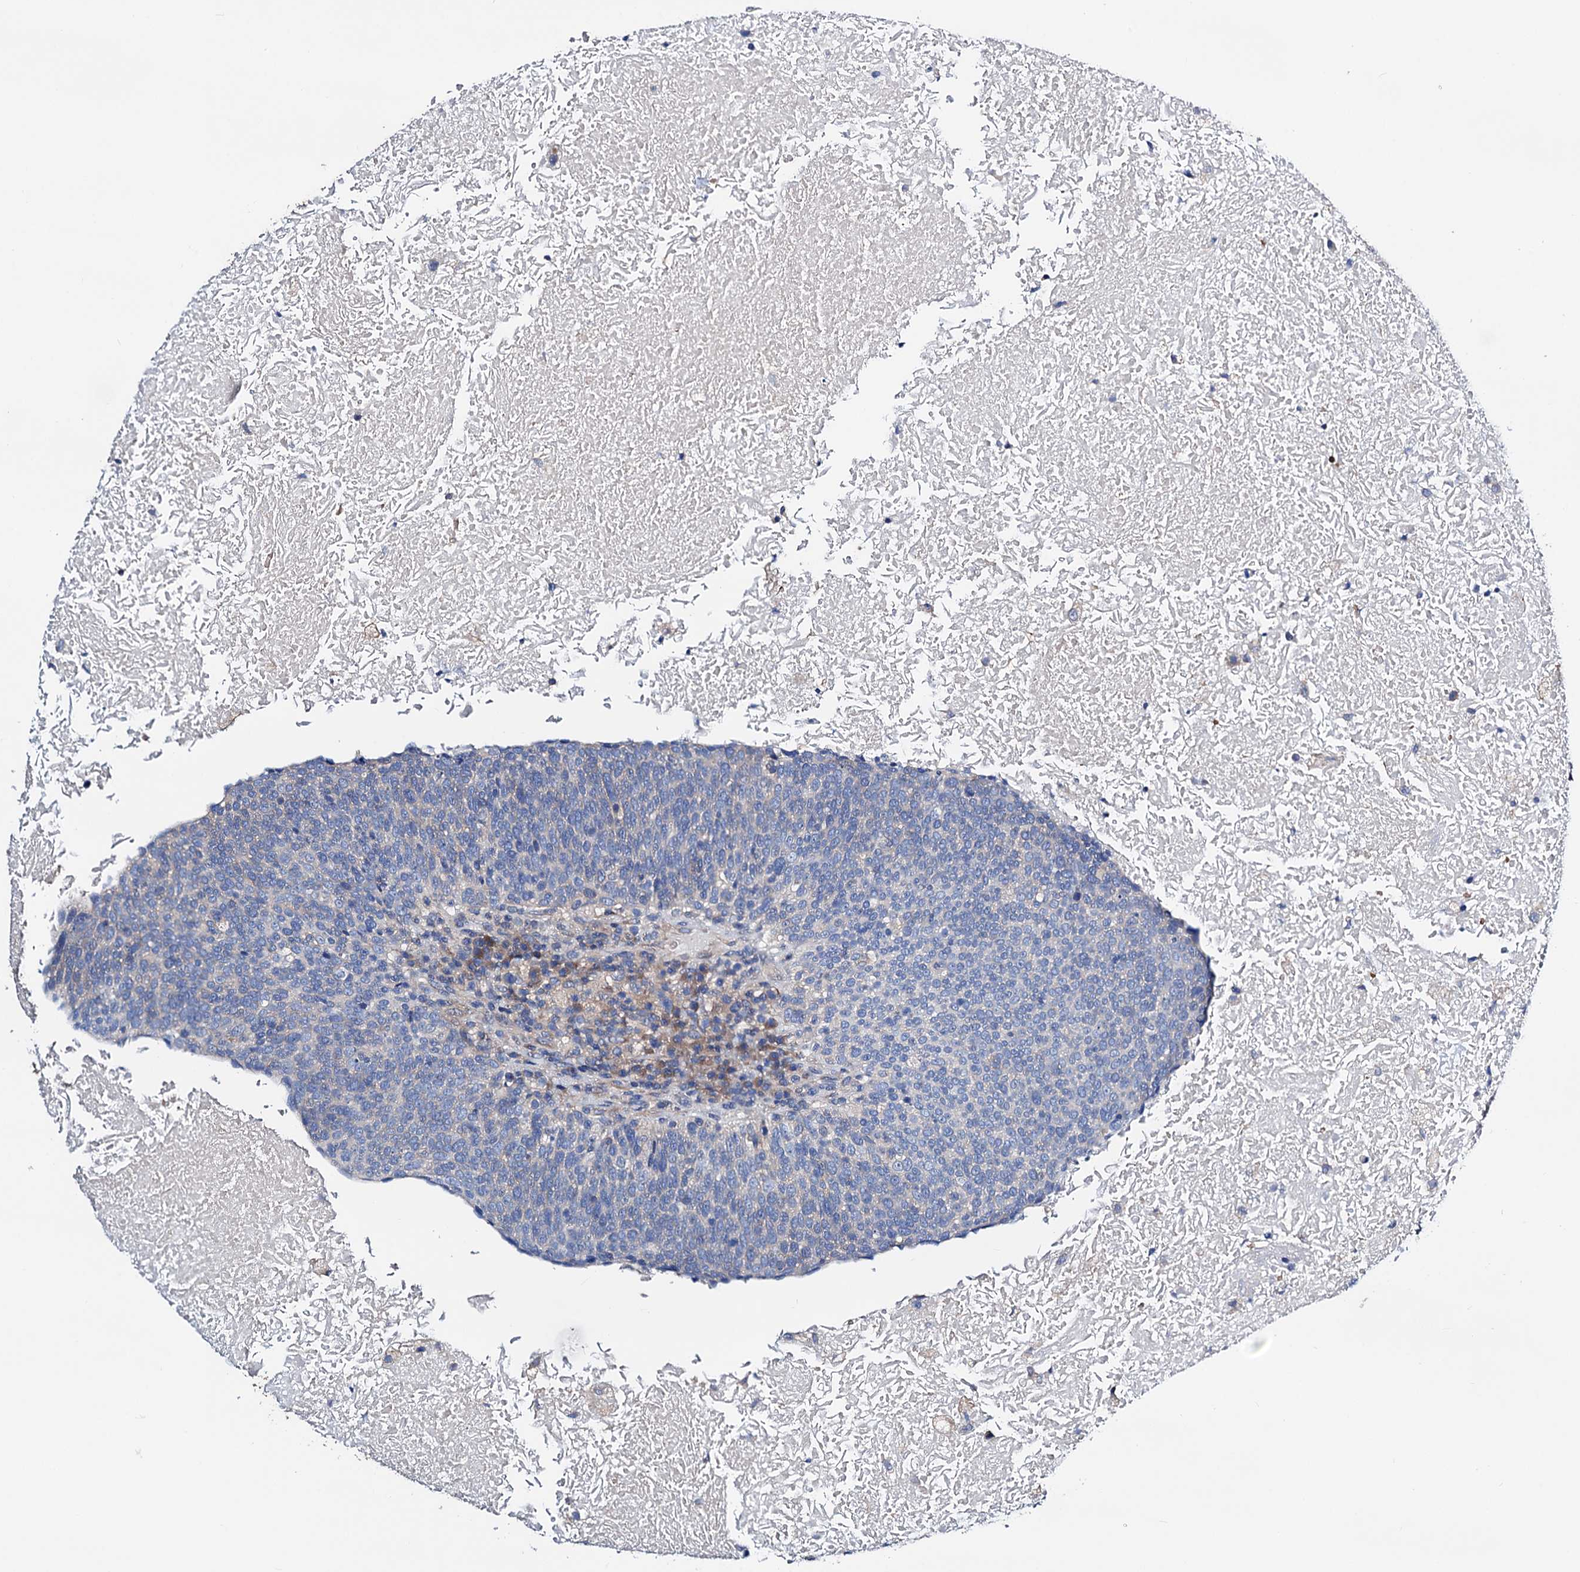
{"staining": {"intensity": "negative", "quantity": "none", "location": "none"}, "tissue": "head and neck cancer", "cell_type": "Tumor cells", "image_type": "cancer", "snomed": [{"axis": "morphology", "description": "Squamous cell carcinoma, NOS"}, {"axis": "morphology", "description": "Squamous cell carcinoma, metastatic, NOS"}, {"axis": "topography", "description": "Lymph node"}, {"axis": "topography", "description": "Head-Neck"}], "caption": "DAB (3,3'-diaminobenzidine) immunohistochemical staining of human head and neck cancer (metastatic squamous cell carcinoma) exhibits no significant staining in tumor cells.", "gene": "GCOM1", "patient": {"sex": "male", "age": 62}}